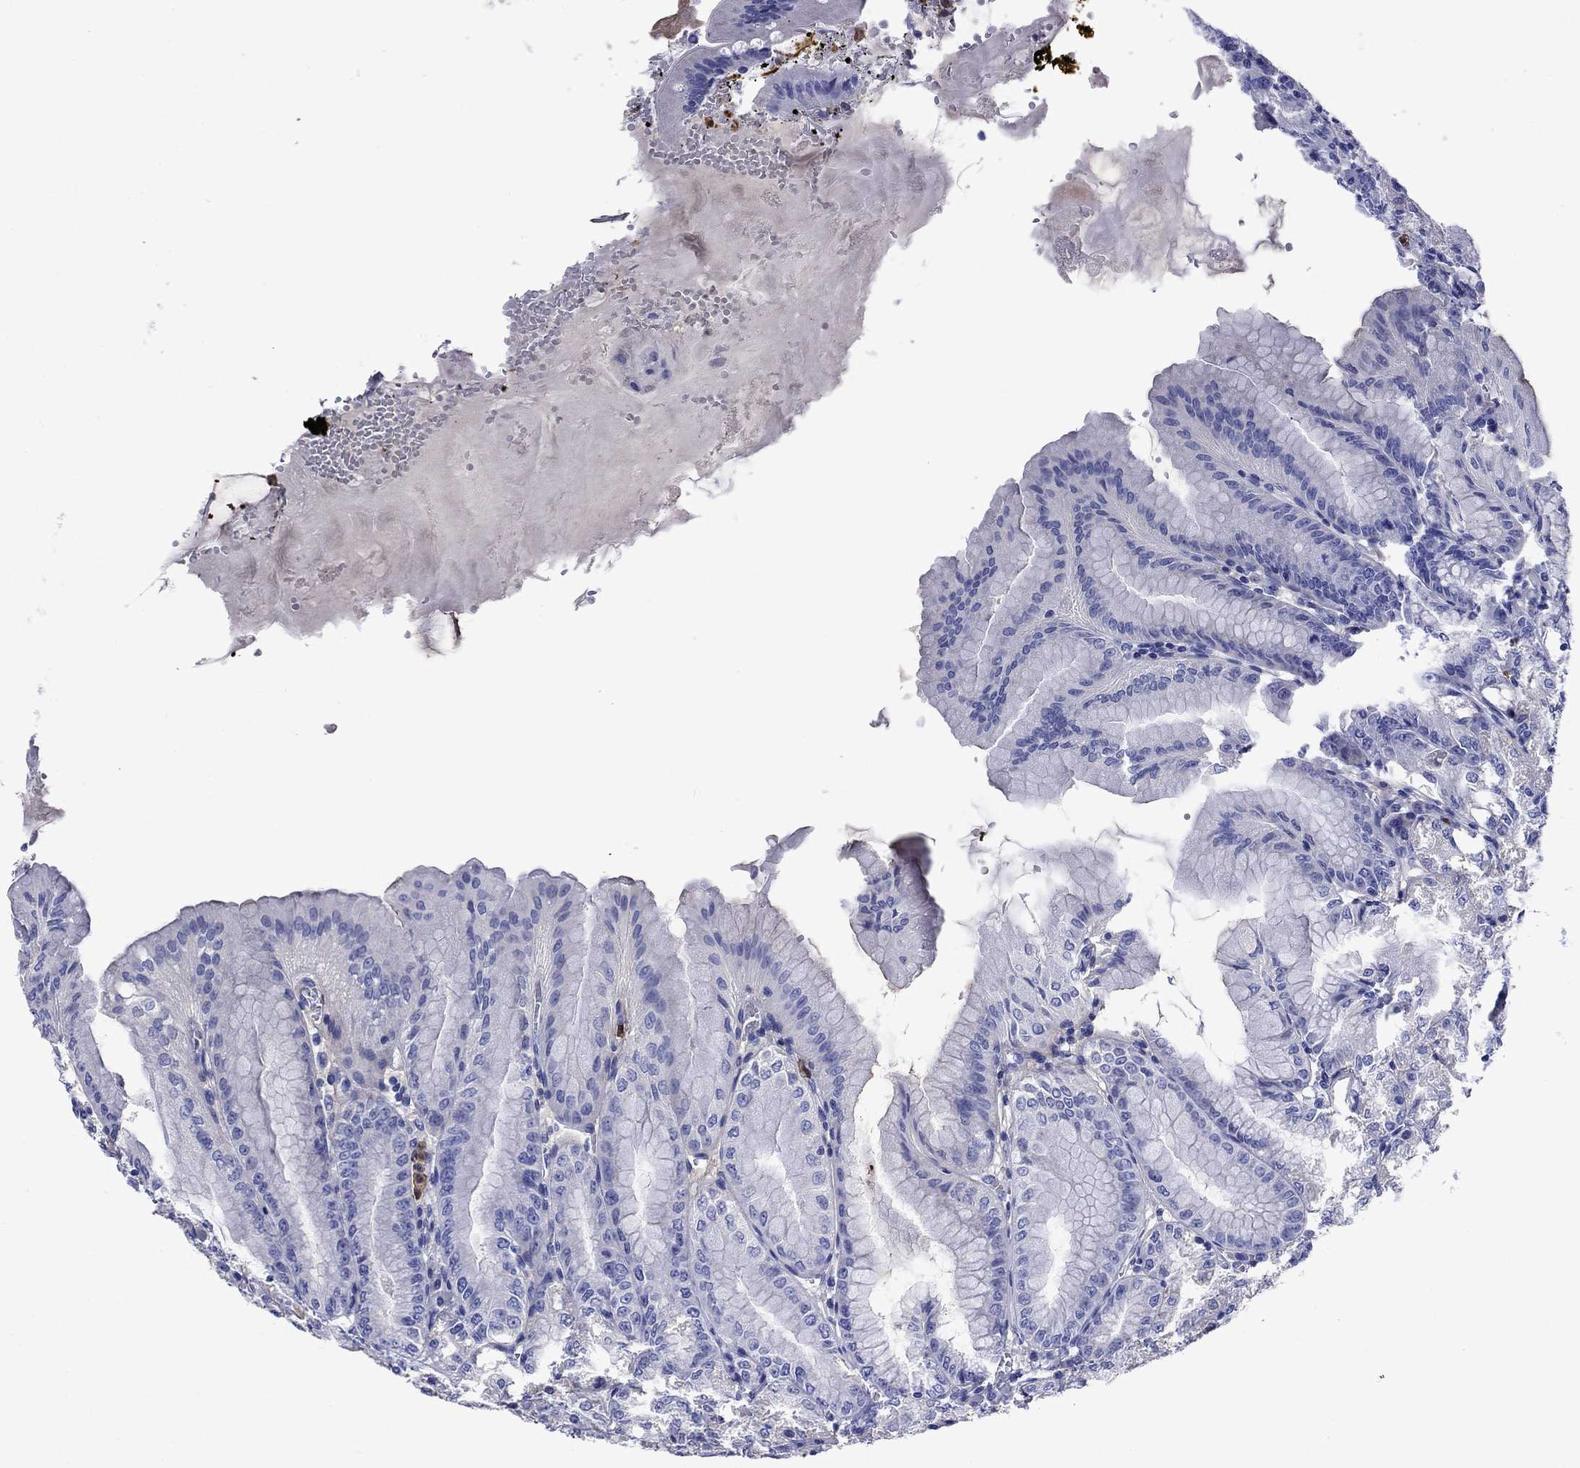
{"staining": {"intensity": "negative", "quantity": "none", "location": "none"}, "tissue": "stomach", "cell_type": "Glandular cells", "image_type": "normal", "snomed": [{"axis": "morphology", "description": "Normal tissue, NOS"}, {"axis": "topography", "description": "Stomach"}], "caption": "Immunohistochemistry (IHC) image of unremarkable stomach: human stomach stained with DAB (3,3'-diaminobenzidine) displays no significant protein staining in glandular cells. The staining was performed using DAB (3,3'-diaminobenzidine) to visualize the protein expression in brown, while the nuclei were stained in blue with hematoxylin (Magnification: 20x).", "gene": "TFR2", "patient": {"sex": "male", "age": 71}}